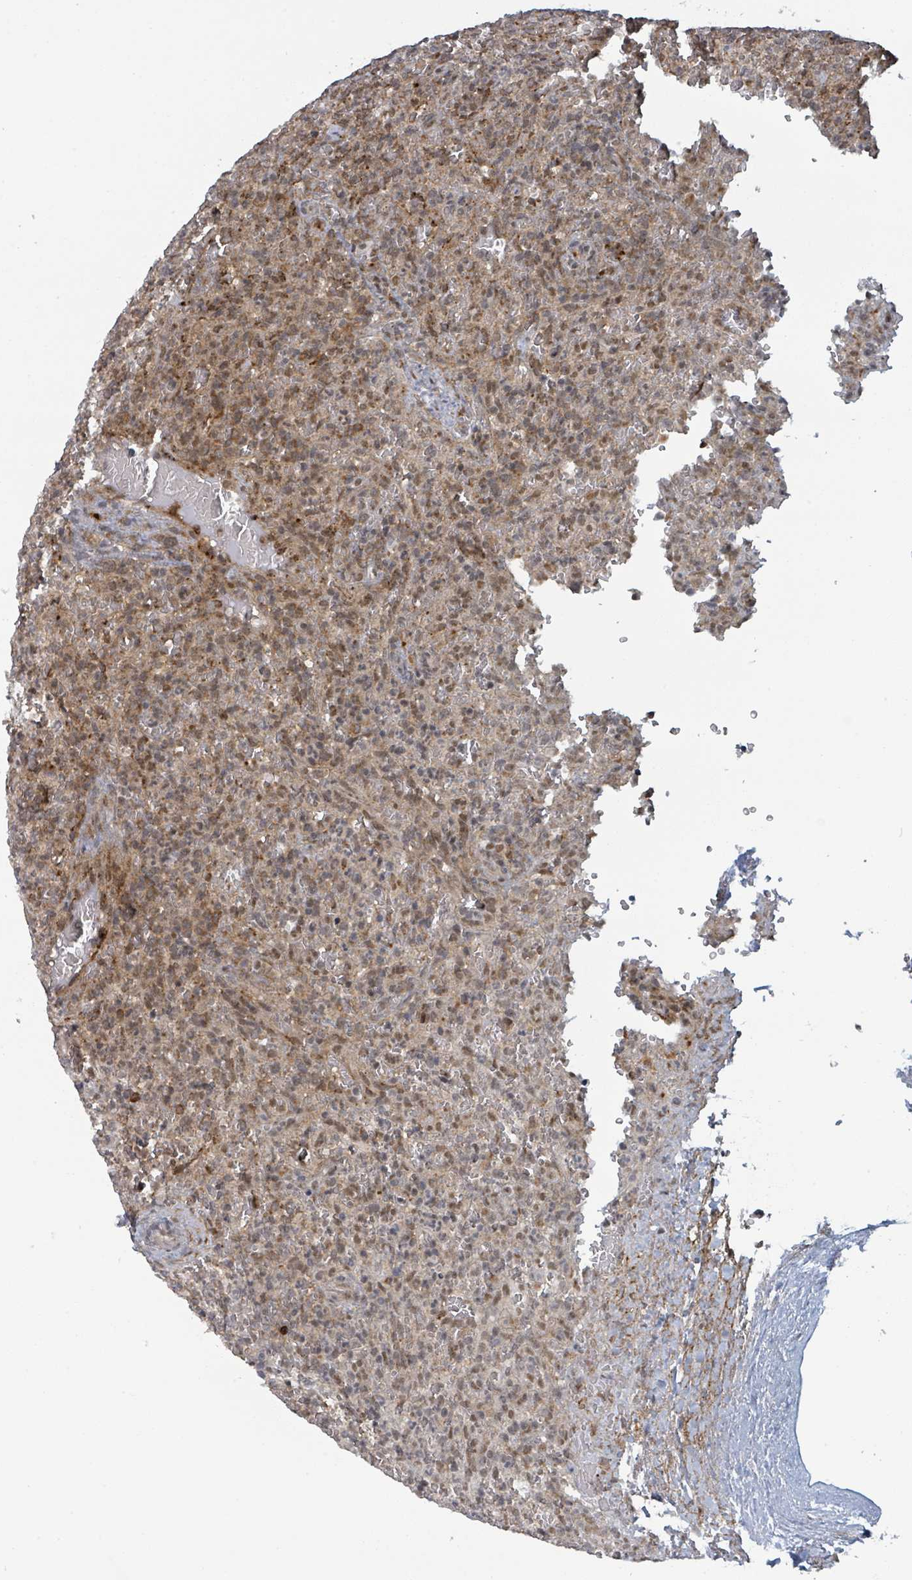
{"staining": {"intensity": "moderate", "quantity": ">75%", "location": "cytoplasmic/membranous"}, "tissue": "lymphoma", "cell_type": "Tumor cells", "image_type": "cancer", "snomed": [{"axis": "morphology", "description": "Malignant lymphoma, non-Hodgkin's type, Low grade"}, {"axis": "topography", "description": "Spleen"}], "caption": "Moderate cytoplasmic/membranous positivity is present in about >75% of tumor cells in malignant lymphoma, non-Hodgkin's type (low-grade).", "gene": "GTF3C1", "patient": {"sex": "female", "age": 64}}